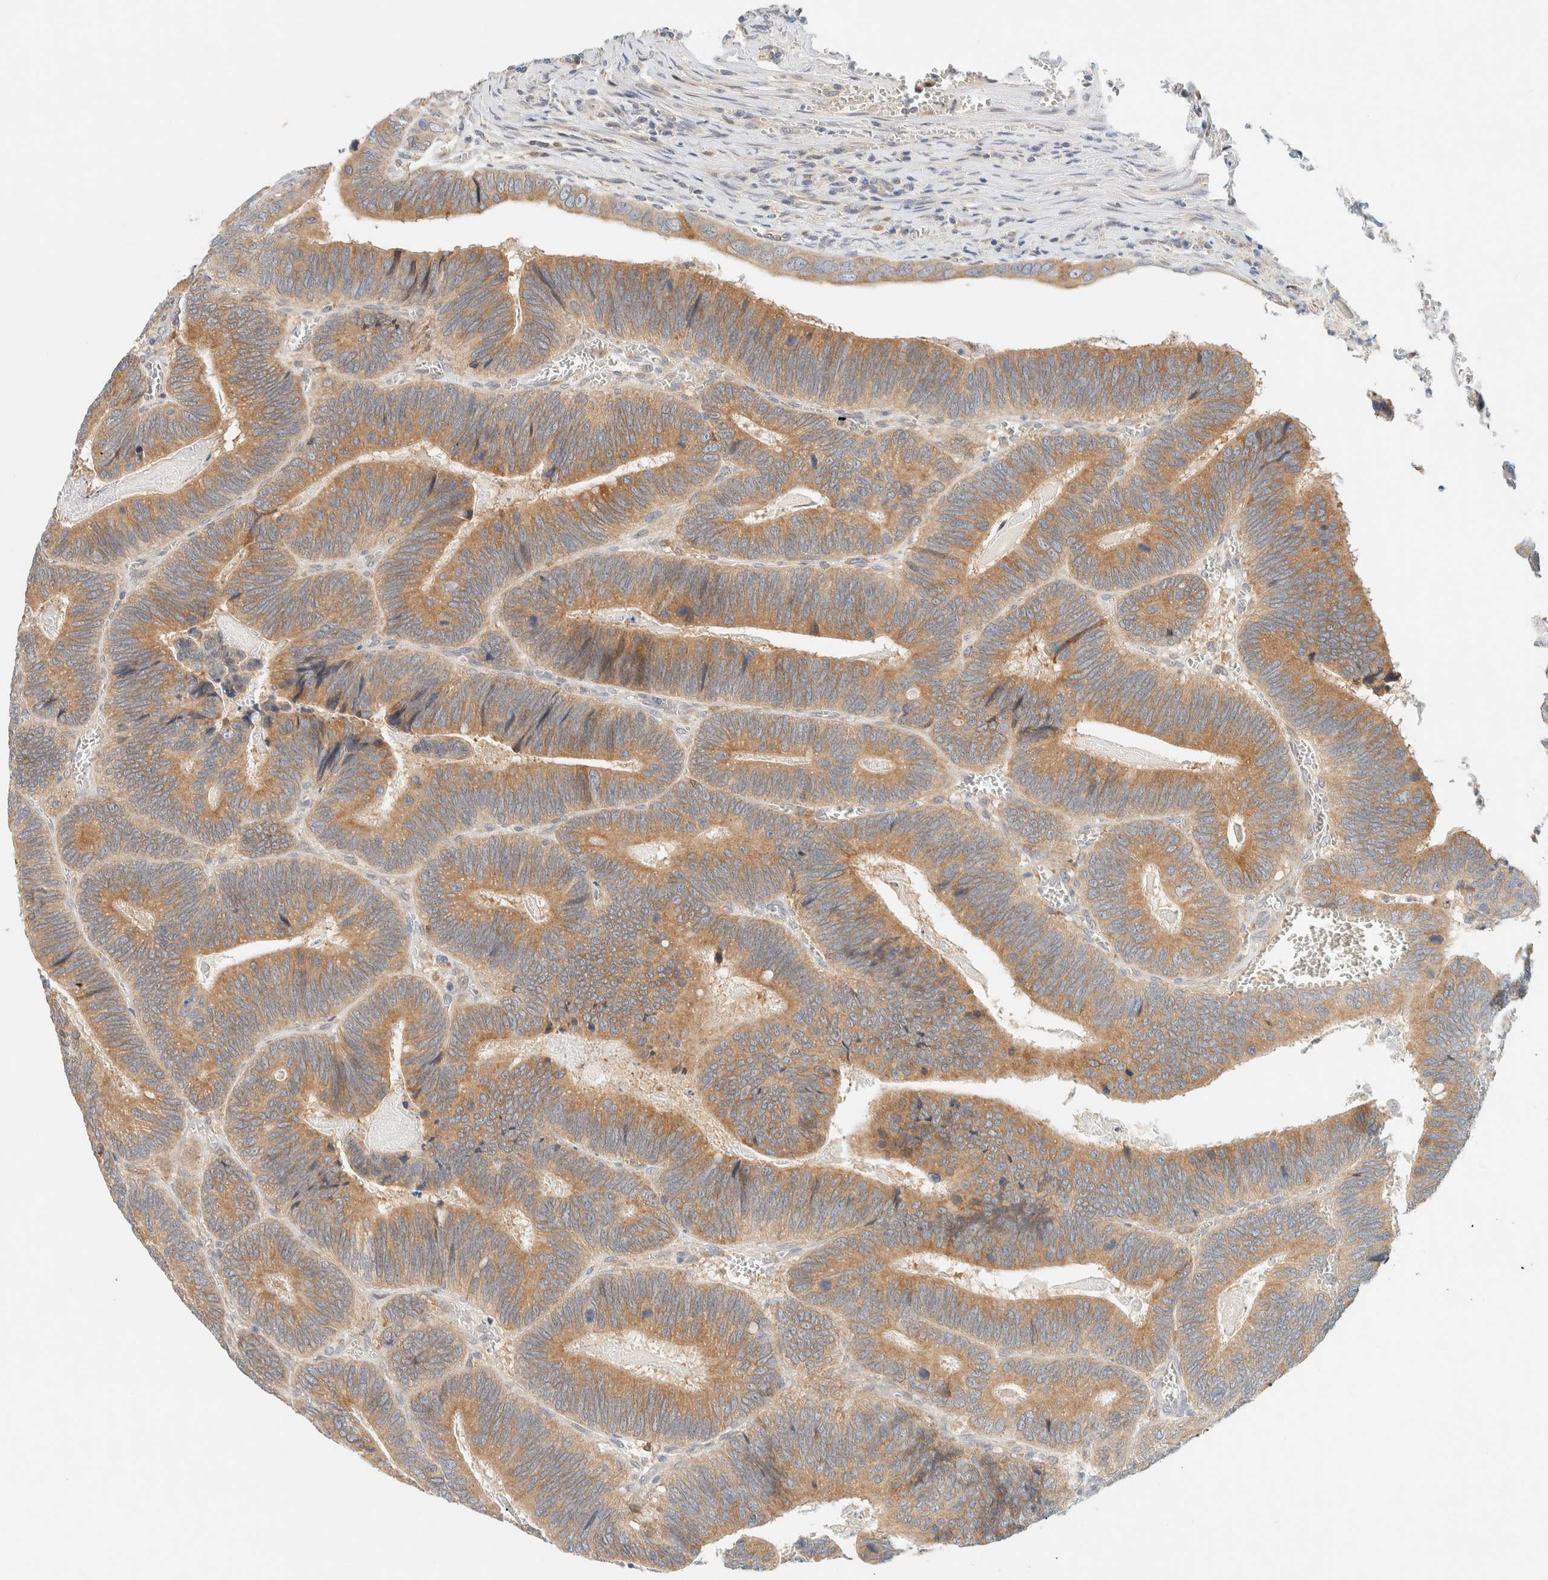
{"staining": {"intensity": "moderate", "quantity": ">75%", "location": "cytoplasmic/membranous"}, "tissue": "colorectal cancer", "cell_type": "Tumor cells", "image_type": "cancer", "snomed": [{"axis": "morphology", "description": "Inflammation, NOS"}, {"axis": "morphology", "description": "Adenocarcinoma, NOS"}, {"axis": "topography", "description": "Colon"}], "caption": "Colorectal adenocarcinoma tissue reveals moderate cytoplasmic/membranous expression in approximately >75% of tumor cells, visualized by immunohistochemistry.", "gene": "SUMF2", "patient": {"sex": "male", "age": 72}}